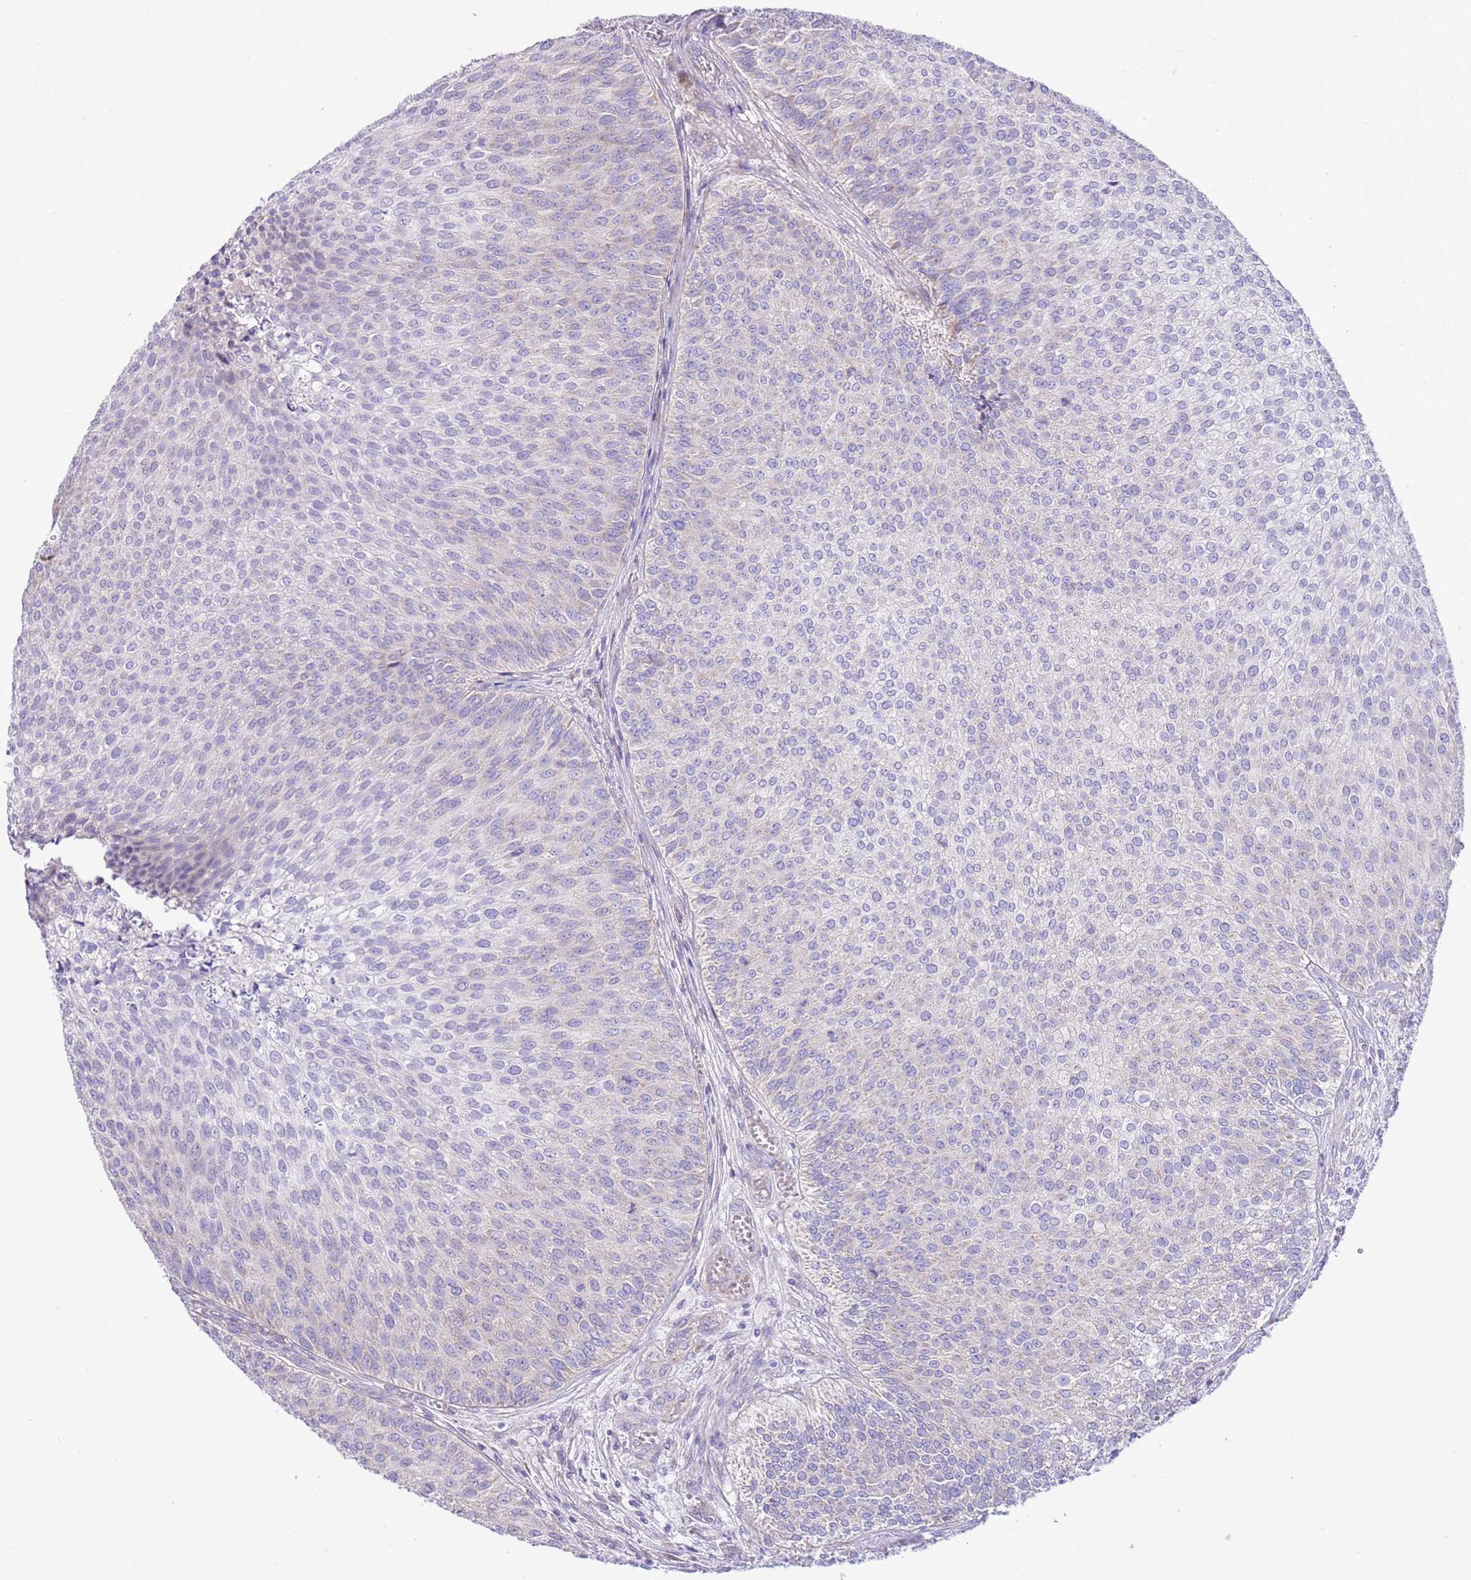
{"staining": {"intensity": "negative", "quantity": "none", "location": "none"}, "tissue": "urothelial cancer", "cell_type": "Tumor cells", "image_type": "cancer", "snomed": [{"axis": "morphology", "description": "Urothelial carcinoma, Low grade"}, {"axis": "topography", "description": "Urinary bladder"}], "caption": "There is no significant positivity in tumor cells of urothelial cancer.", "gene": "OAZ2", "patient": {"sex": "male", "age": 84}}